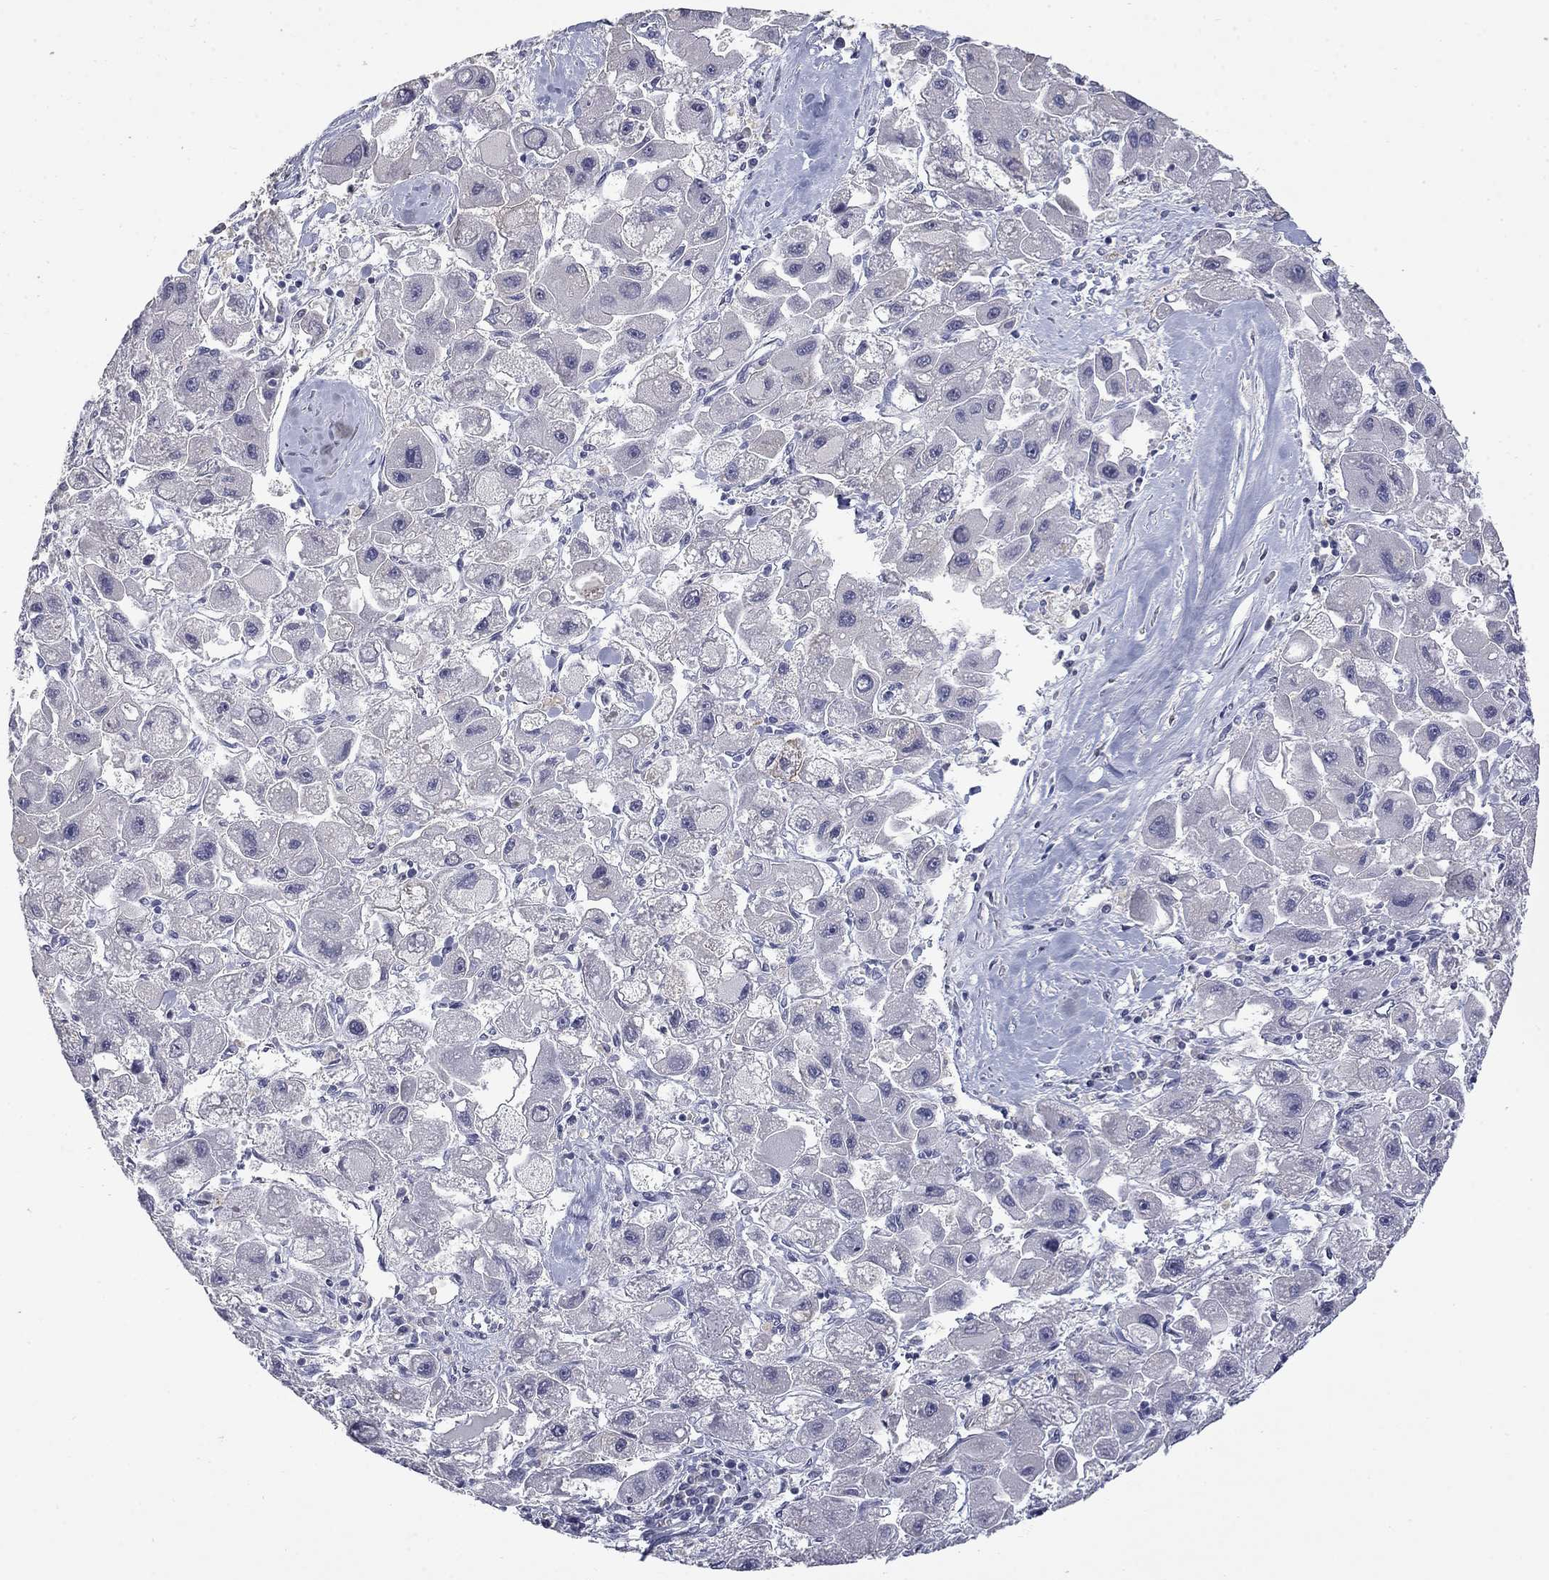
{"staining": {"intensity": "negative", "quantity": "none", "location": "none"}, "tissue": "liver cancer", "cell_type": "Tumor cells", "image_type": "cancer", "snomed": [{"axis": "morphology", "description": "Carcinoma, Hepatocellular, NOS"}, {"axis": "topography", "description": "Liver"}], "caption": "Image shows no protein positivity in tumor cells of liver cancer tissue.", "gene": "SLC51A", "patient": {"sex": "male", "age": 24}}